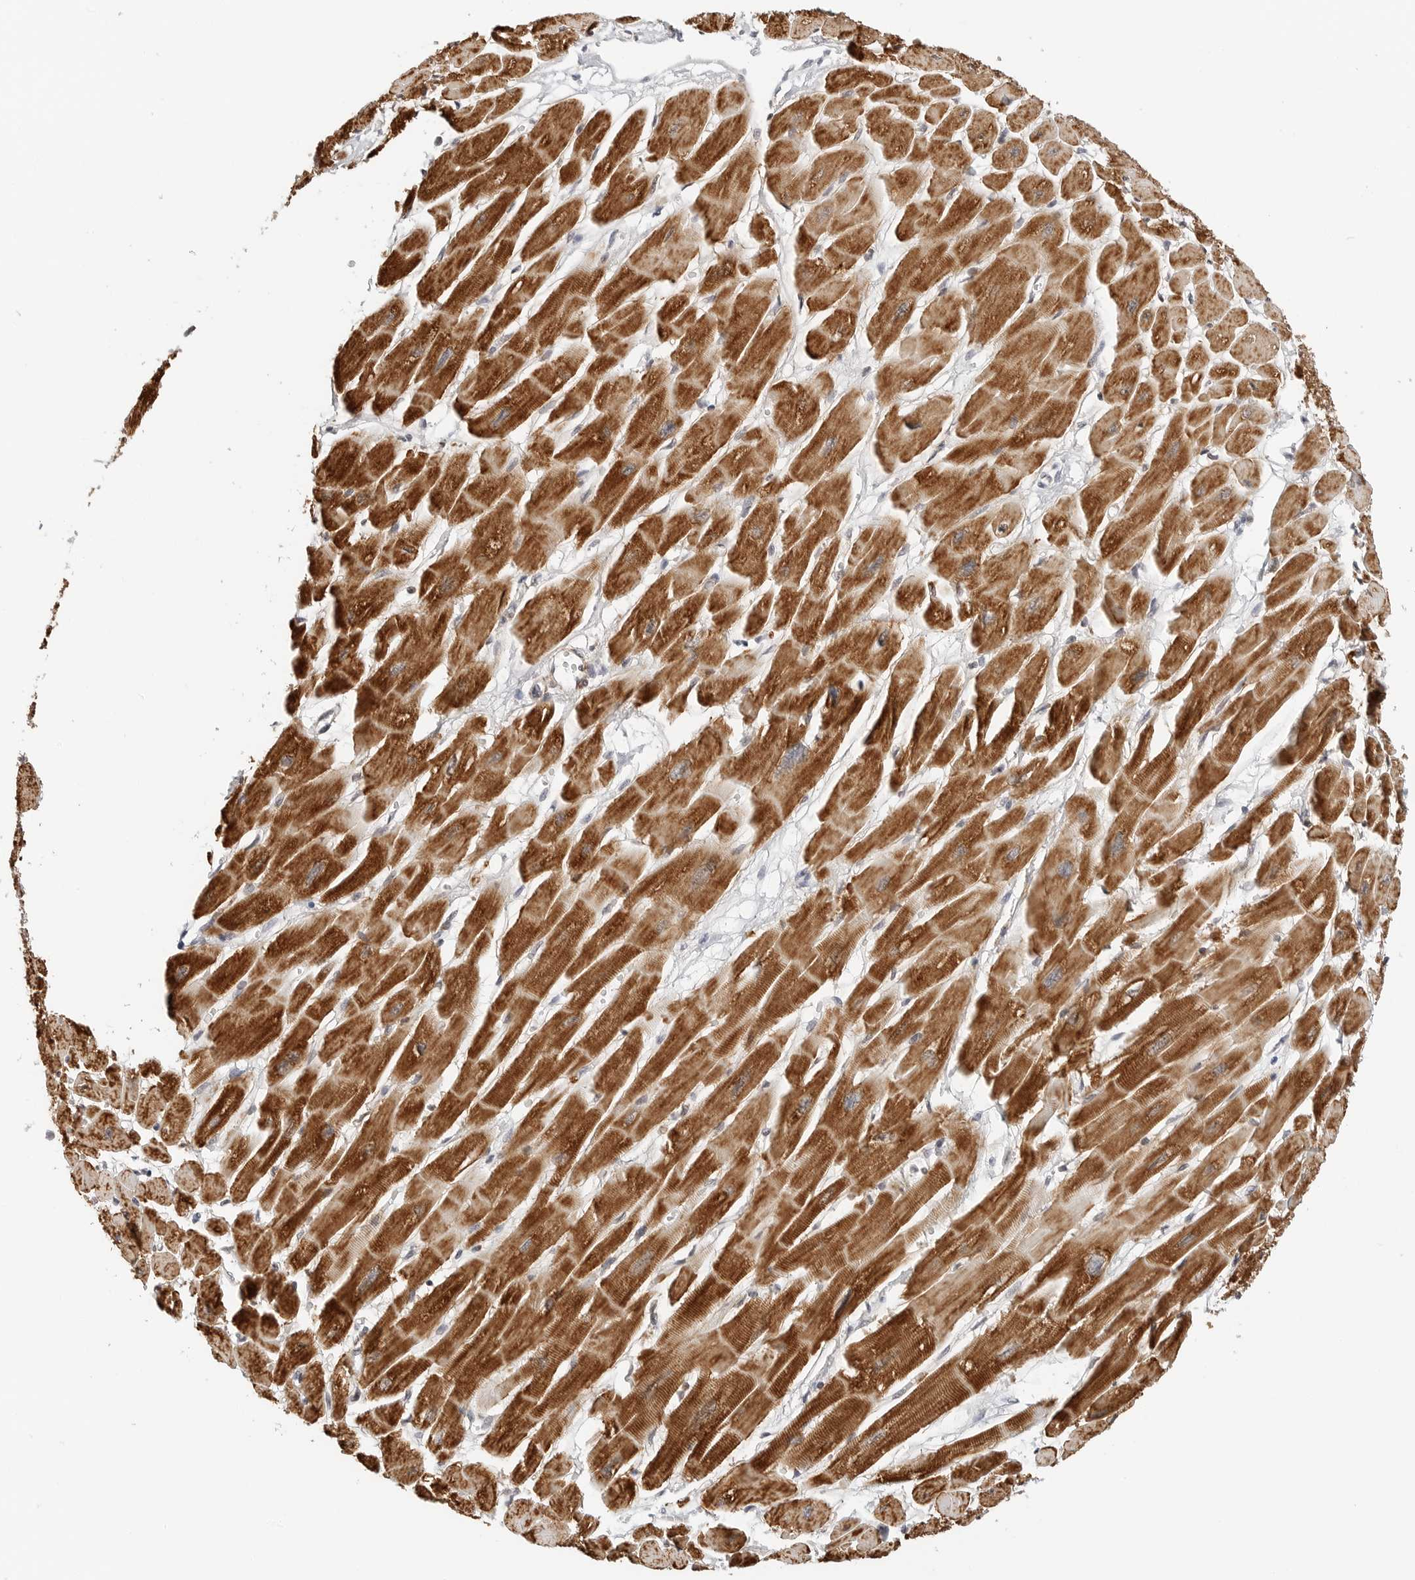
{"staining": {"intensity": "strong", "quantity": ">75%", "location": "cytoplasmic/membranous"}, "tissue": "heart muscle", "cell_type": "Cardiomyocytes", "image_type": "normal", "snomed": [{"axis": "morphology", "description": "Normal tissue, NOS"}, {"axis": "topography", "description": "Heart"}], "caption": "IHC histopathology image of normal human heart muscle stained for a protein (brown), which demonstrates high levels of strong cytoplasmic/membranous staining in approximately >75% of cardiomyocytes.", "gene": "DYRK4", "patient": {"sex": "female", "age": 54}}